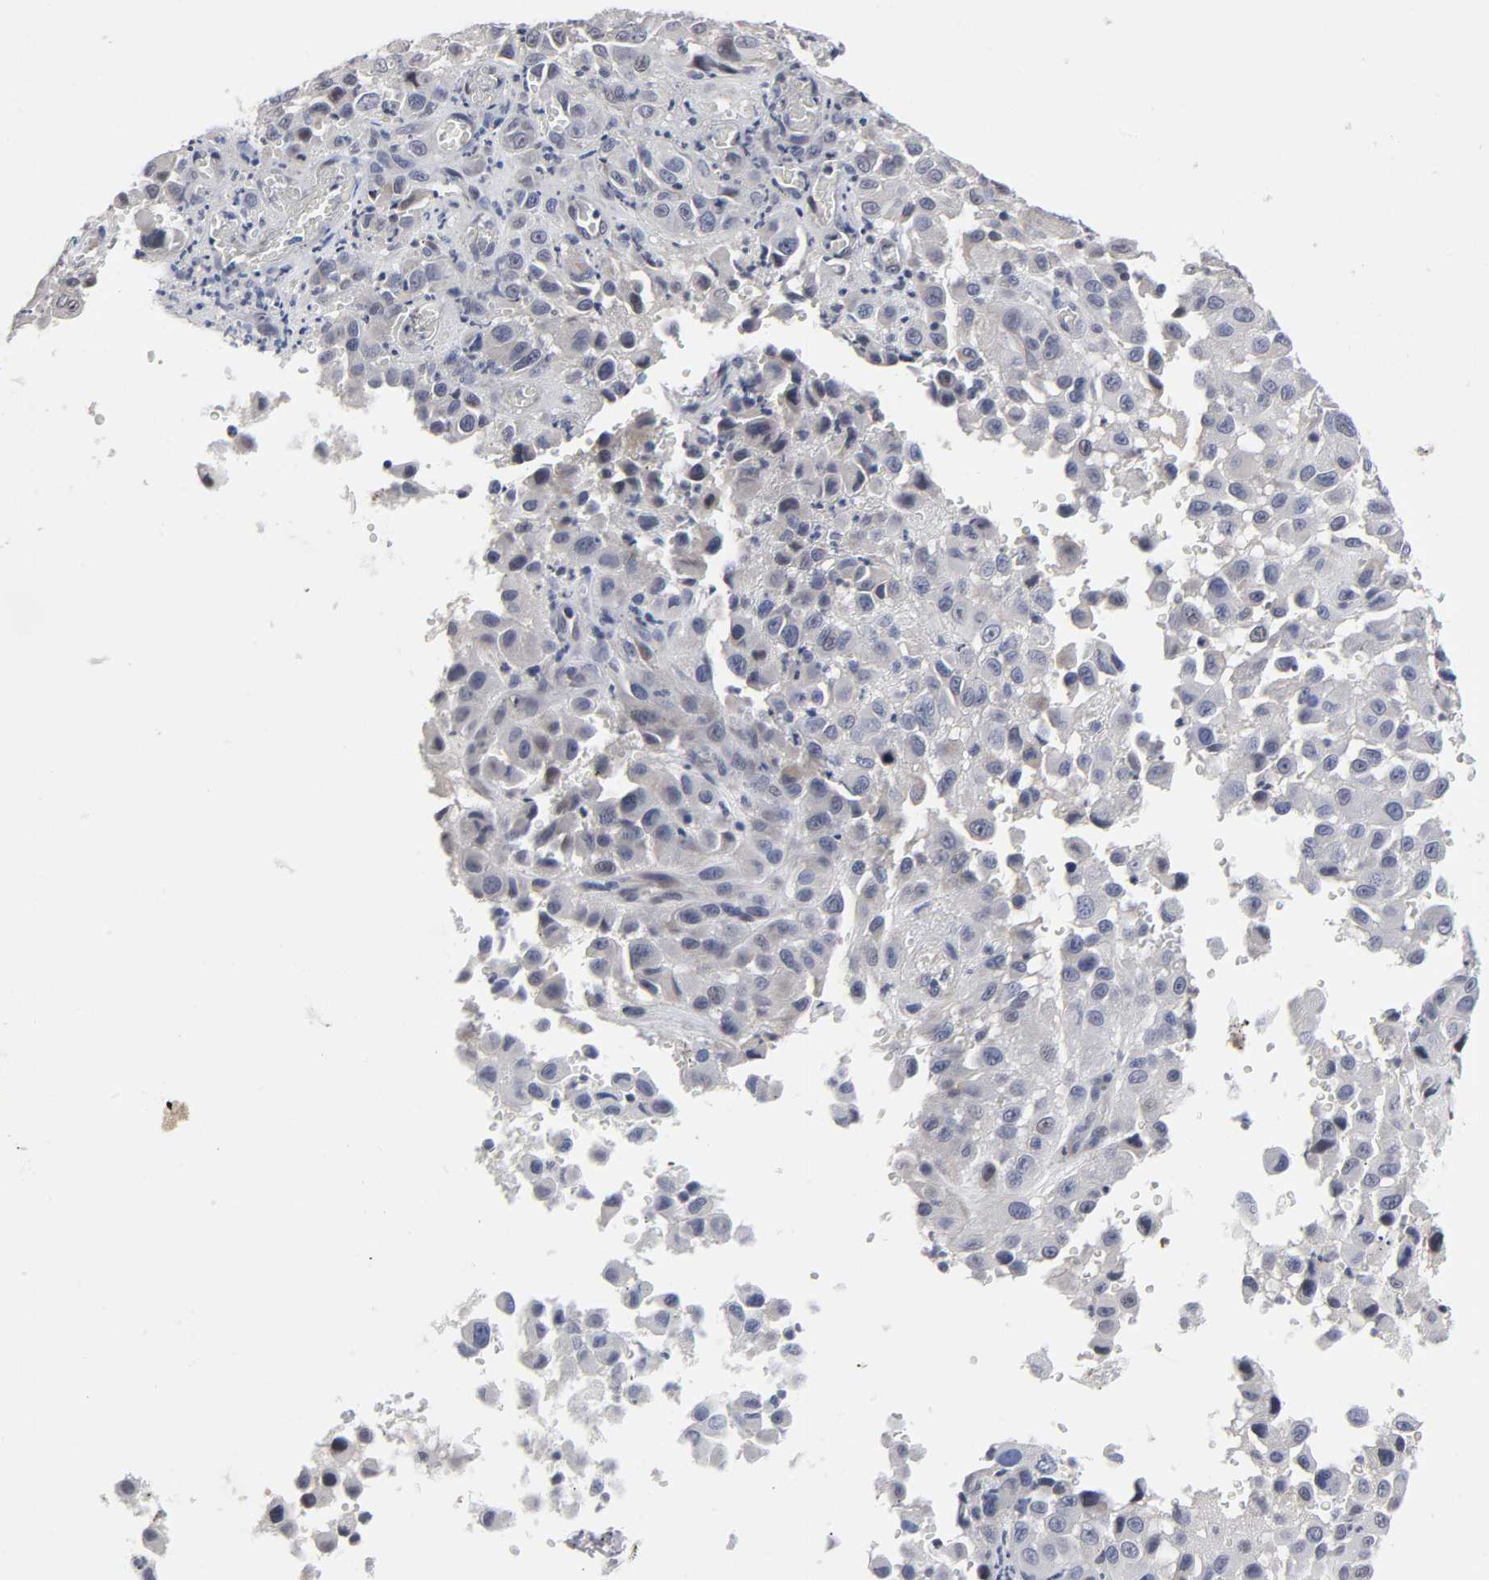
{"staining": {"intensity": "moderate", "quantity": "<25%", "location": "cytoplasmic/membranous"}, "tissue": "melanoma", "cell_type": "Tumor cells", "image_type": "cancer", "snomed": [{"axis": "morphology", "description": "Malignant melanoma, NOS"}, {"axis": "topography", "description": "Skin"}], "caption": "Protein analysis of malignant melanoma tissue exhibits moderate cytoplasmic/membranous staining in approximately <25% of tumor cells.", "gene": "HNF4A", "patient": {"sex": "female", "age": 21}}